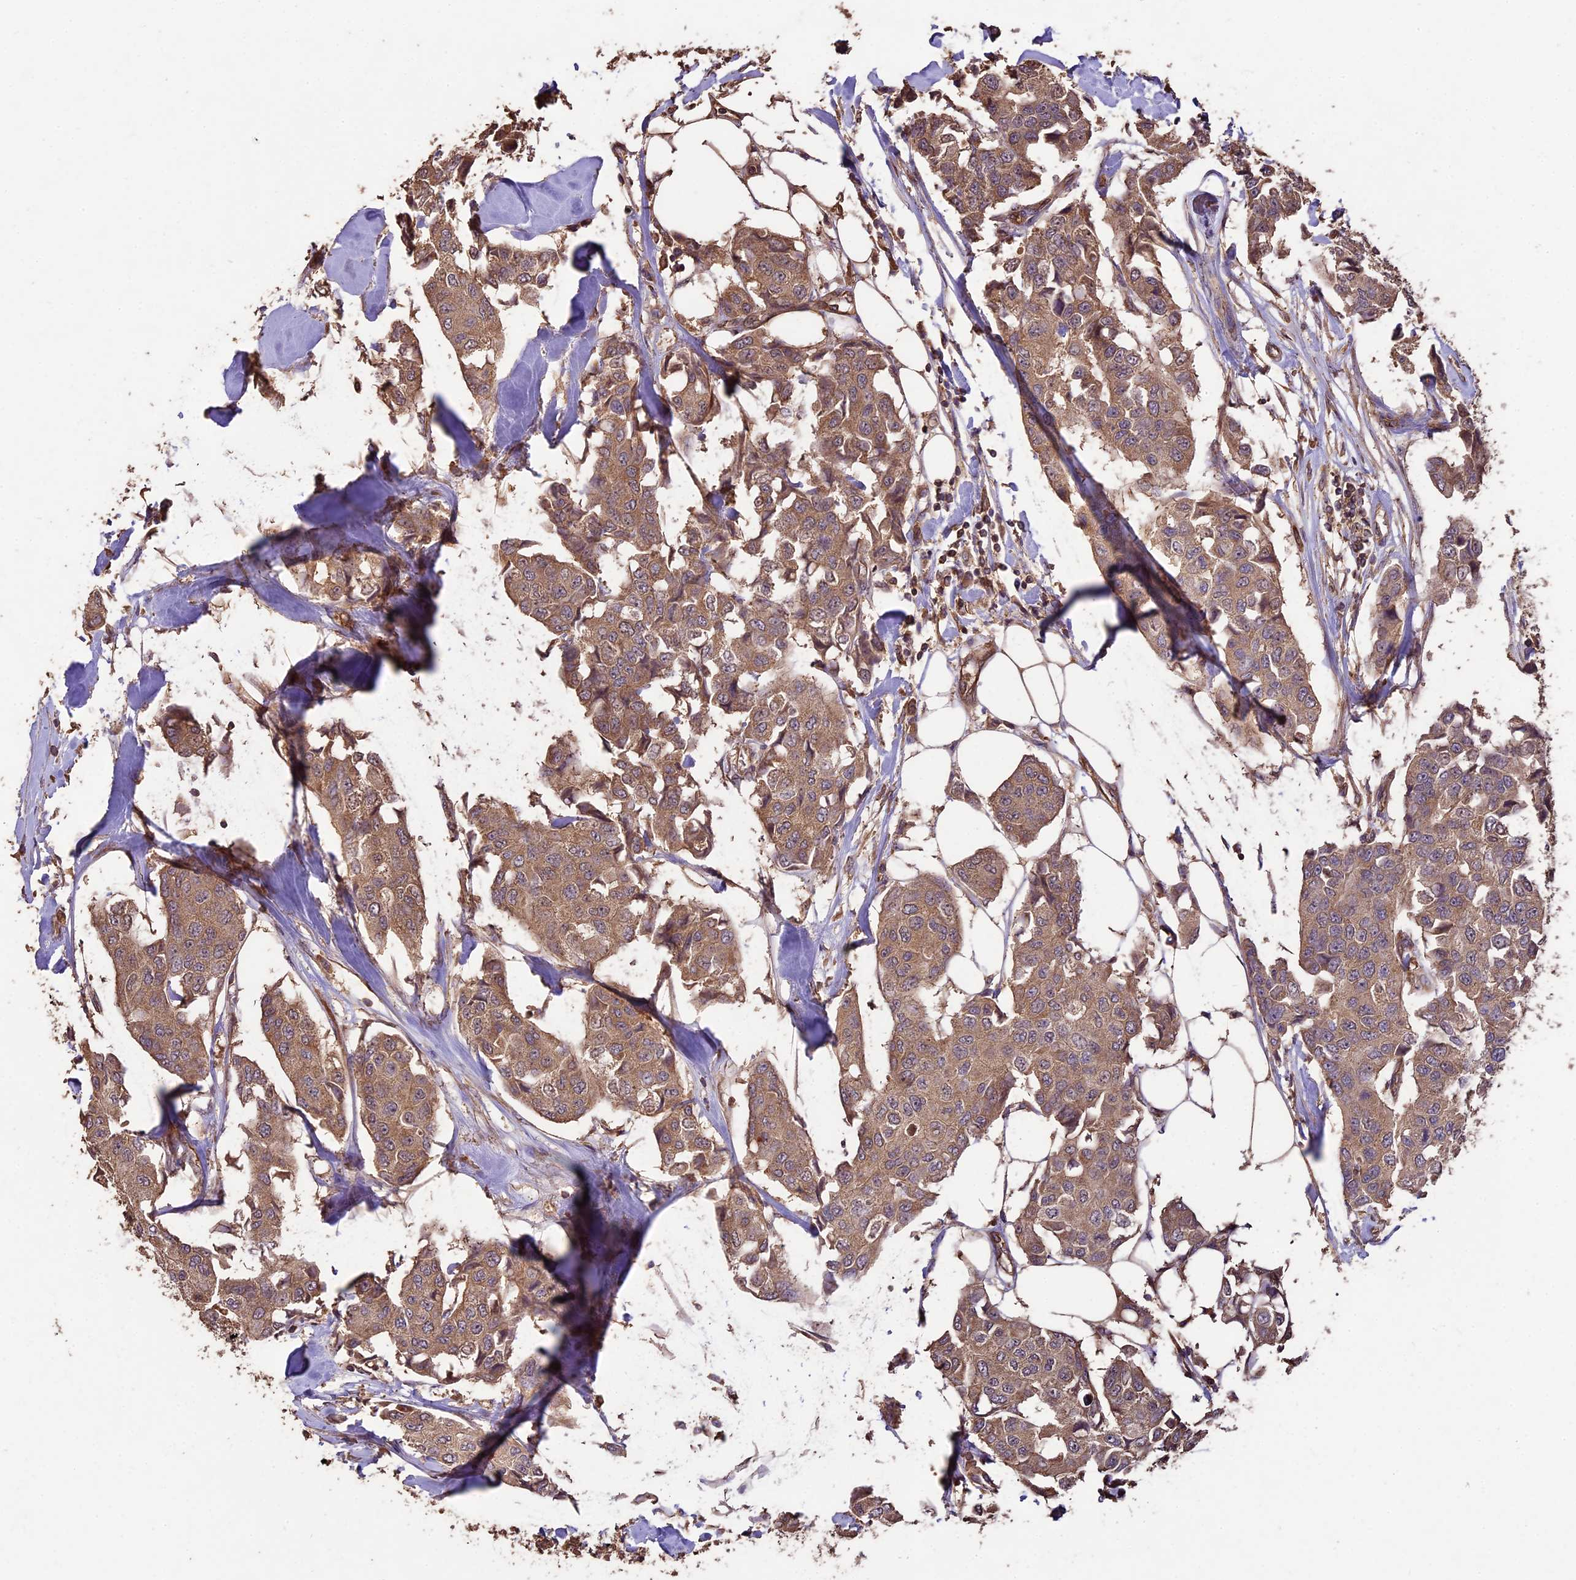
{"staining": {"intensity": "moderate", "quantity": ">75%", "location": "cytoplasmic/membranous"}, "tissue": "breast cancer", "cell_type": "Tumor cells", "image_type": "cancer", "snomed": [{"axis": "morphology", "description": "Duct carcinoma"}, {"axis": "topography", "description": "Breast"}], "caption": "Invasive ductal carcinoma (breast) stained with a protein marker displays moderate staining in tumor cells.", "gene": "TTLL10", "patient": {"sex": "female", "age": 80}}